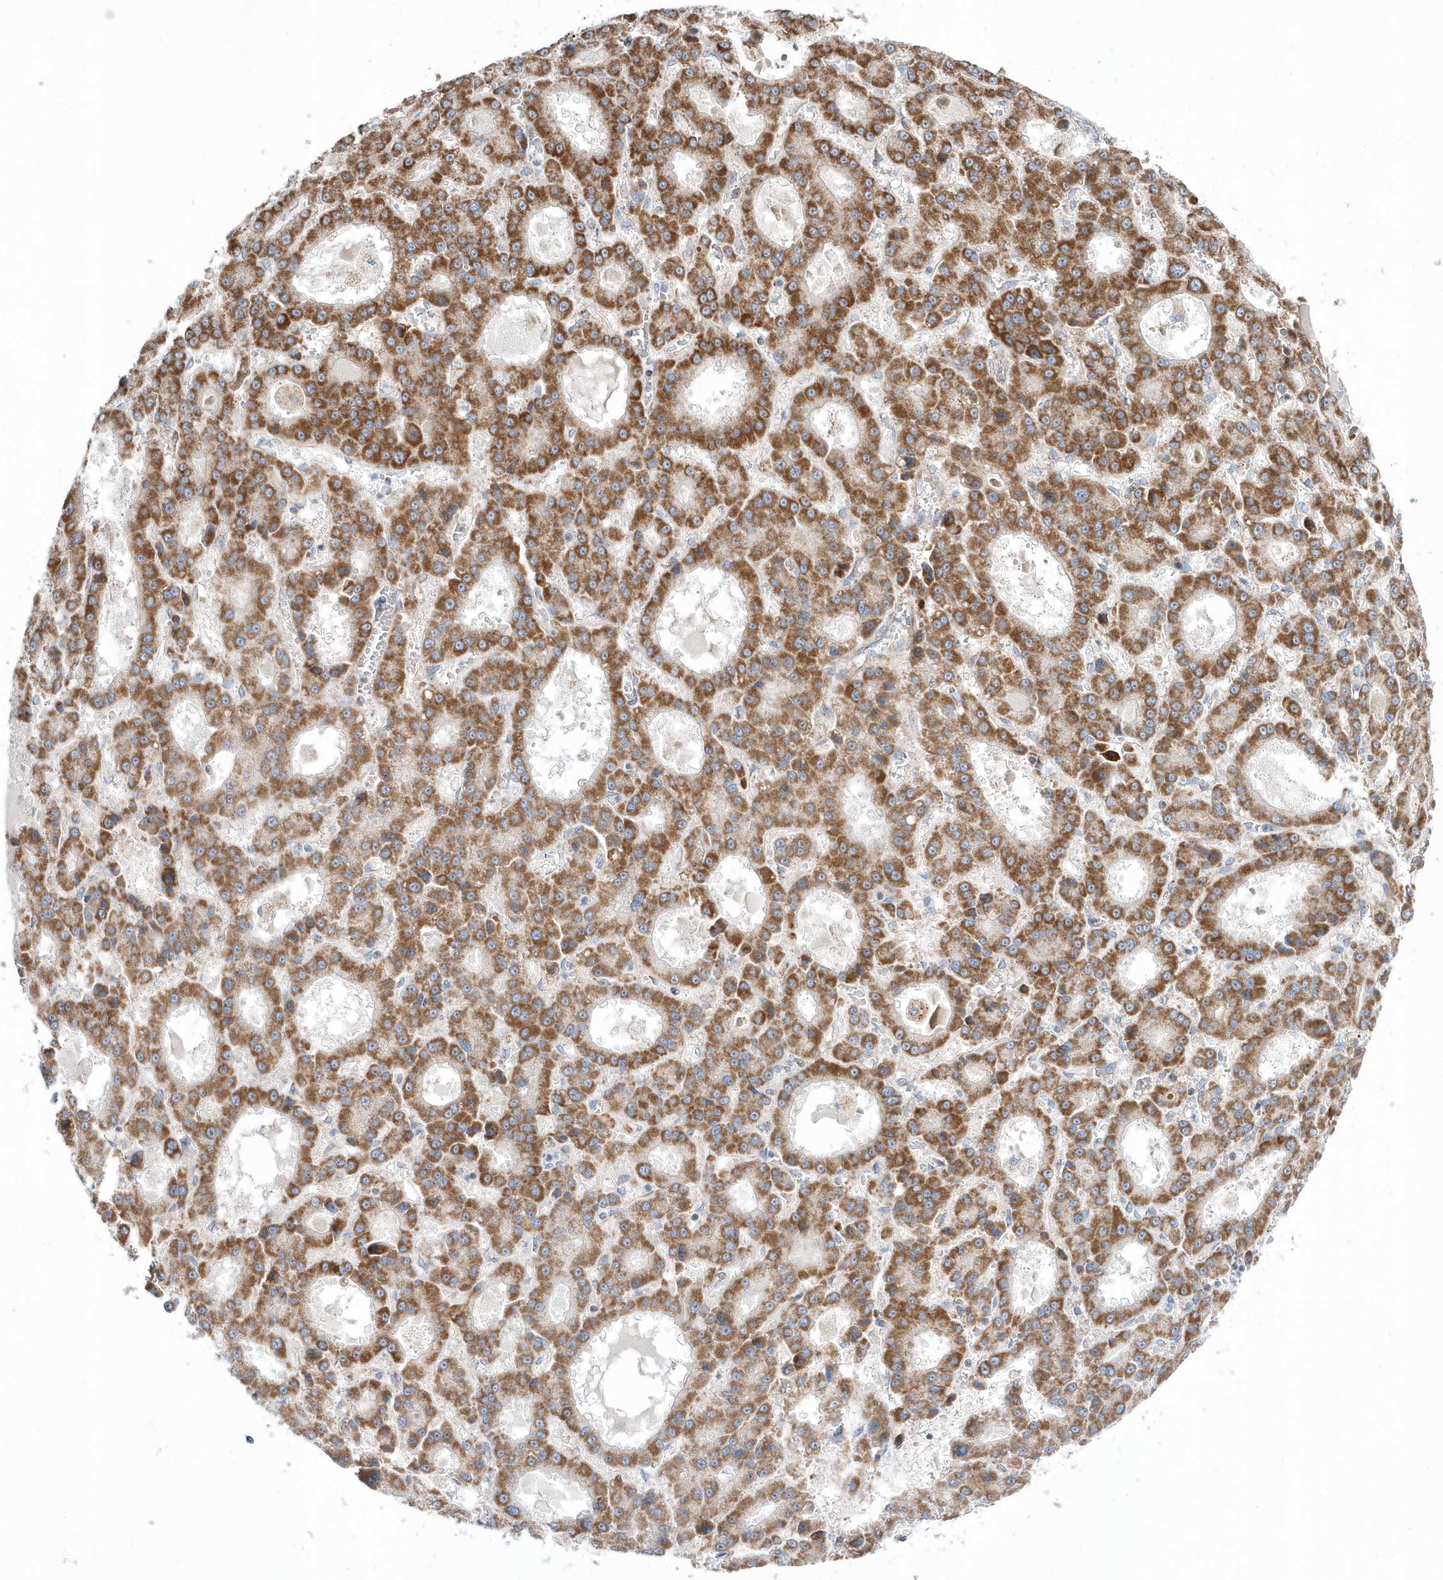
{"staining": {"intensity": "moderate", "quantity": ">75%", "location": "cytoplasmic/membranous"}, "tissue": "liver cancer", "cell_type": "Tumor cells", "image_type": "cancer", "snomed": [{"axis": "morphology", "description": "Carcinoma, Hepatocellular, NOS"}, {"axis": "topography", "description": "Liver"}], "caption": "Liver hepatocellular carcinoma was stained to show a protein in brown. There is medium levels of moderate cytoplasmic/membranous expression in approximately >75% of tumor cells.", "gene": "OPA1", "patient": {"sex": "male", "age": 70}}